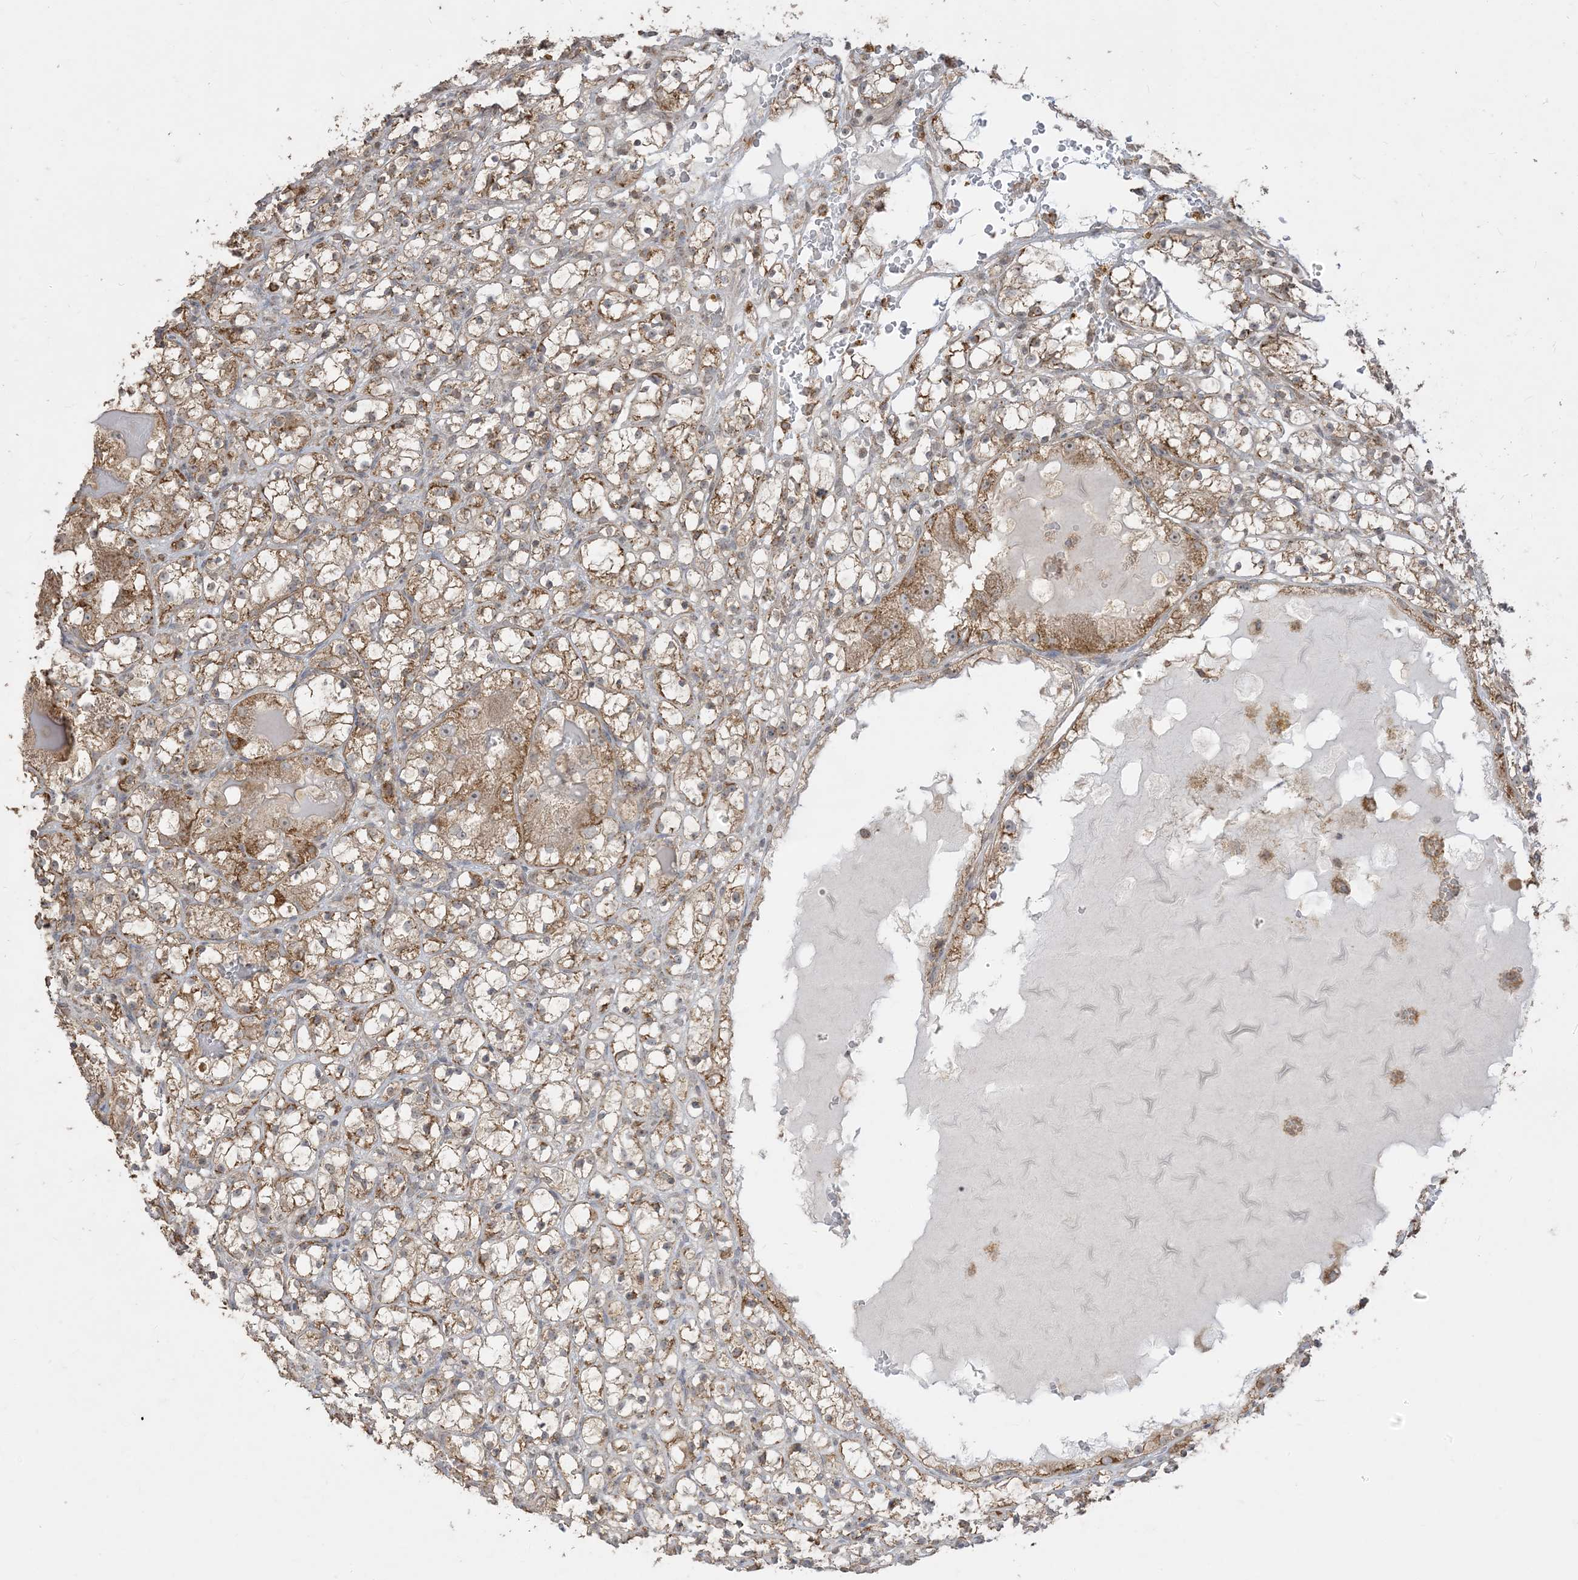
{"staining": {"intensity": "moderate", "quantity": ">75%", "location": "cytoplasmic/membranous,nuclear"}, "tissue": "renal cancer", "cell_type": "Tumor cells", "image_type": "cancer", "snomed": [{"axis": "morphology", "description": "Adenocarcinoma, NOS"}, {"axis": "topography", "description": "Kidney"}], "caption": "Human renal adenocarcinoma stained with a brown dye displays moderate cytoplasmic/membranous and nuclear positive positivity in approximately >75% of tumor cells.", "gene": "SIRT3", "patient": {"sex": "male", "age": 61}}